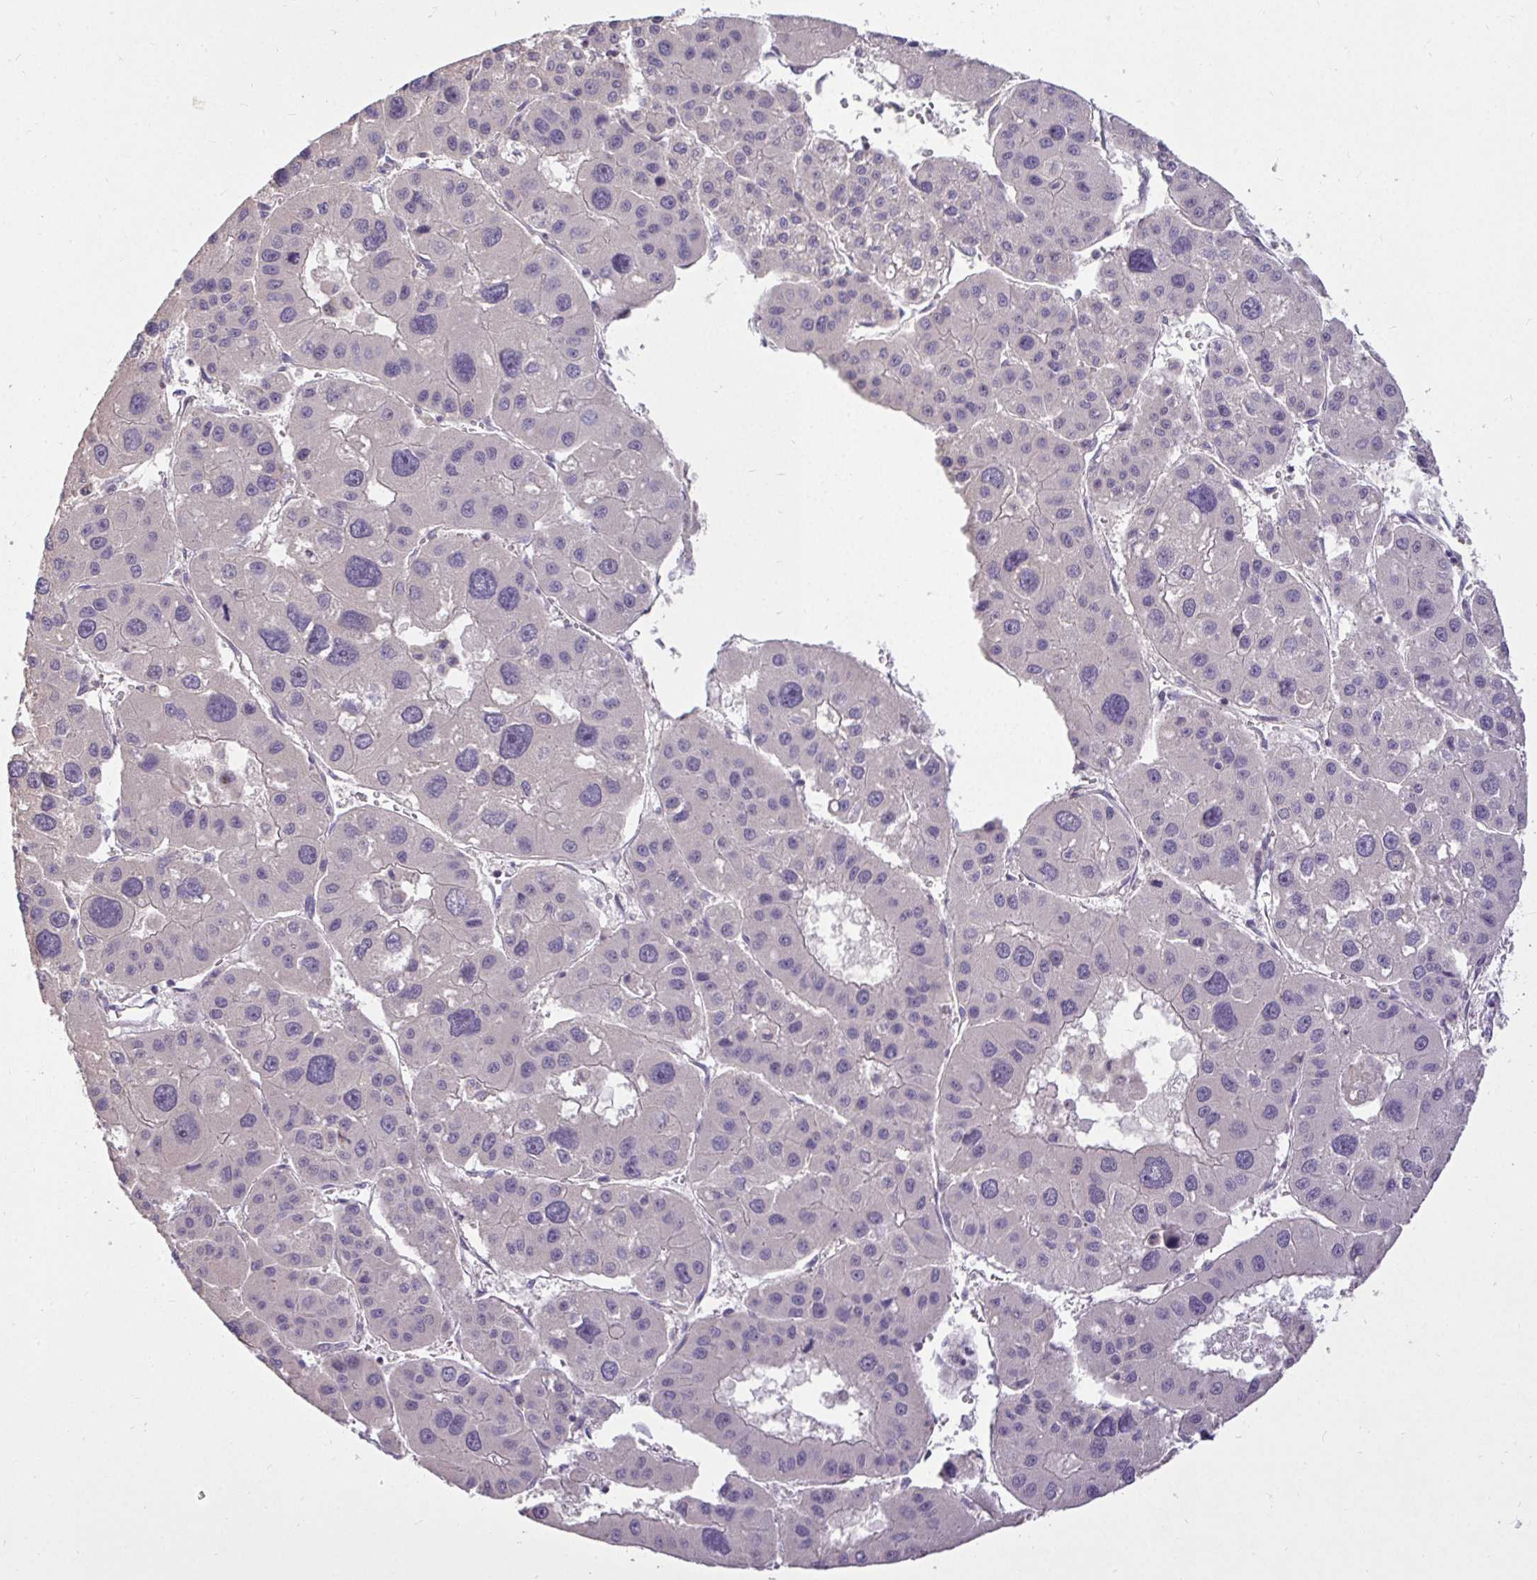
{"staining": {"intensity": "negative", "quantity": "none", "location": "none"}, "tissue": "liver cancer", "cell_type": "Tumor cells", "image_type": "cancer", "snomed": [{"axis": "morphology", "description": "Carcinoma, Hepatocellular, NOS"}, {"axis": "topography", "description": "Liver"}], "caption": "Tumor cells show no significant expression in liver hepatocellular carcinoma. (DAB immunohistochemistry, high magnification).", "gene": "STRIP1", "patient": {"sex": "male", "age": 73}}